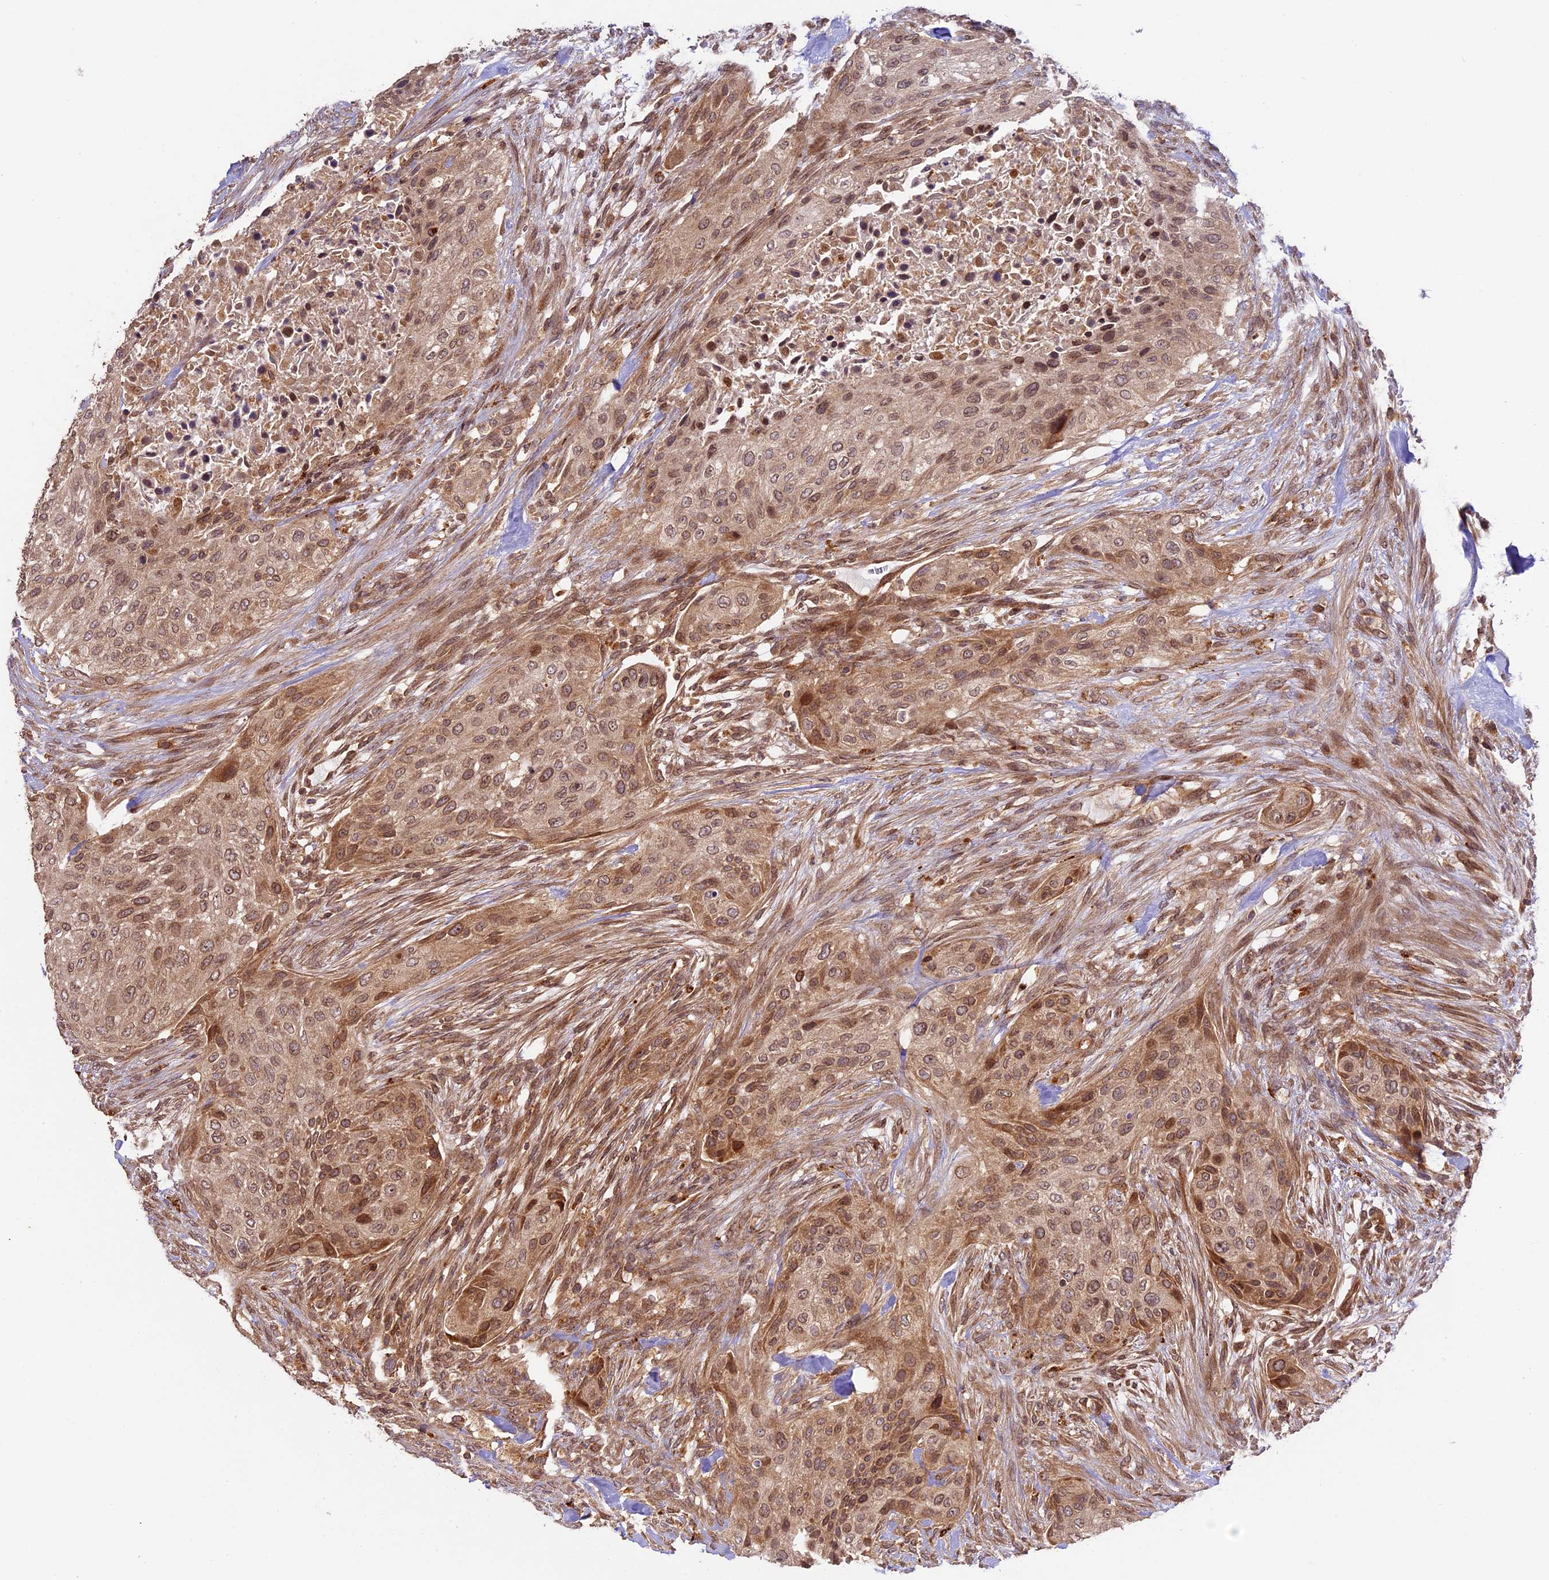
{"staining": {"intensity": "moderate", "quantity": ">75%", "location": "cytoplasmic/membranous,nuclear"}, "tissue": "urothelial cancer", "cell_type": "Tumor cells", "image_type": "cancer", "snomed": [{"axis": "morphology", "description": "Urothelial carcinoma, High grade"}, {"axis": "topography", "description": "Urinary bladder"}], "caption": "Urothelial cancer tissue displays moderate cytoplasmic/membranous and nuclear expression in about >75% of tumor cells", "gene": "DGKH", "patient": {"sex": "male", "age": 35}}